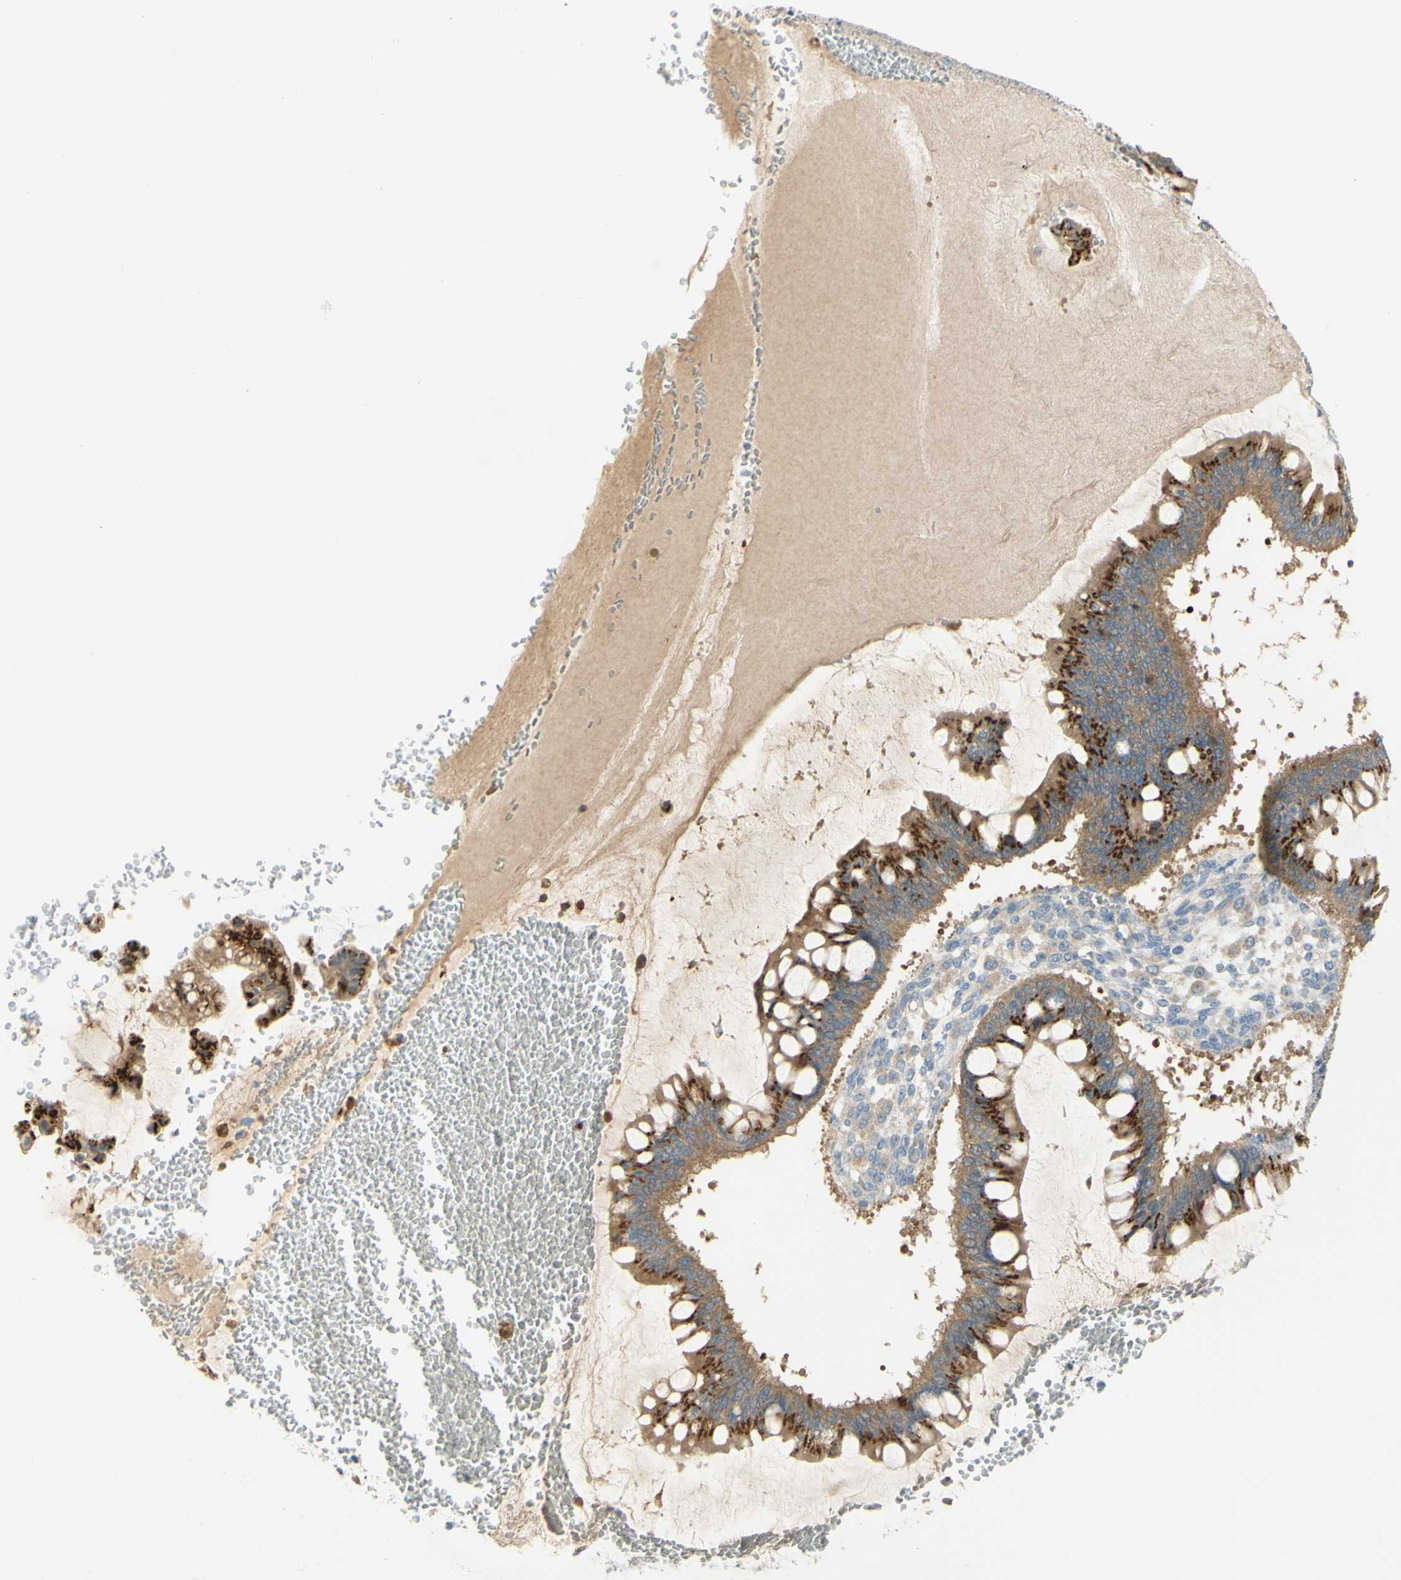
{"staining": {"intensity": "strong", "quantity": ">75%", "location": "cytoplasmic/membranous"}, "tissue": "ovarian cancer", "cell_type": "Tumor cells", "image_type": "cancer", "snomed": [{"axis": "morphology", "description": "Cystadenocarcinoma, mucinous, NOS"}, {"axis": "topography", "description": "Ovary"}], "caption": "Ovarian mucinous cystadenocarcinoma stained for a protein (brown) shows strong cytoplasmic/membranous positive expression in approximately >75% of tumor cells.", "gene": "GCNT3", "patient": {"sex": "female", "age": 73}}